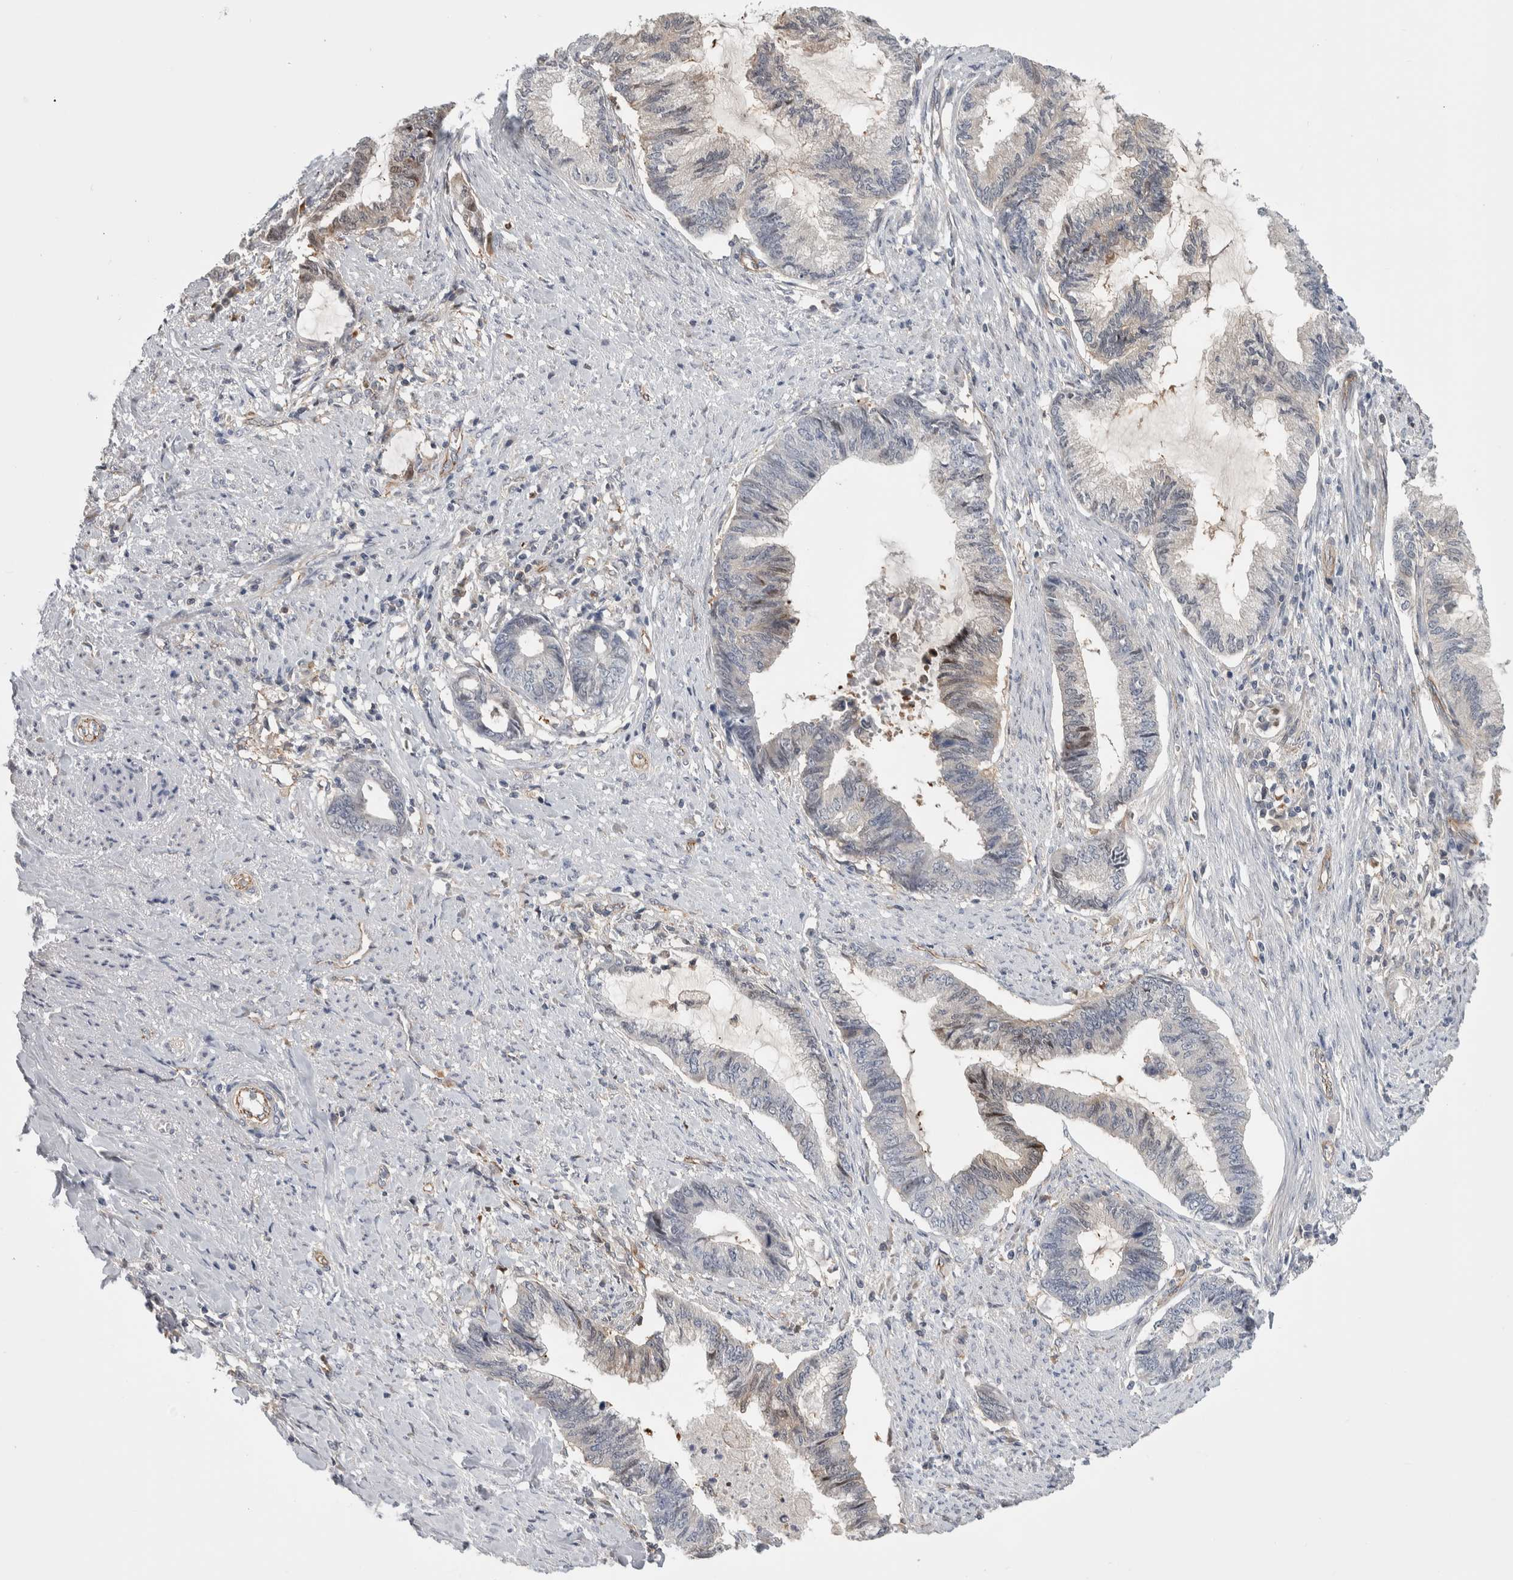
{"staining": {"intensity": "negative", "quantity": "none", "location": "none"}, "tissue": "endometrial cancer", "cell_type": "Tumor cells", "image_type": "cancer", "snomed": [{"axis": "morphology", "description": "Adenocarcinoma, NOS"}, {"axis": "topography", "description": "Endometrium"}], "caption": "Immunohistochemistry image of endometrial cancer stained for a protein (brown), which demonstrates no expression in tumor cells. Brightfield microscopy of immunohistochemistry (IHC) stained with DAB (brown) and hematoxylin (blue), captured at high magnification.", "gene": "ZNF862", "patient": {"sex": "female", "age": 86}}